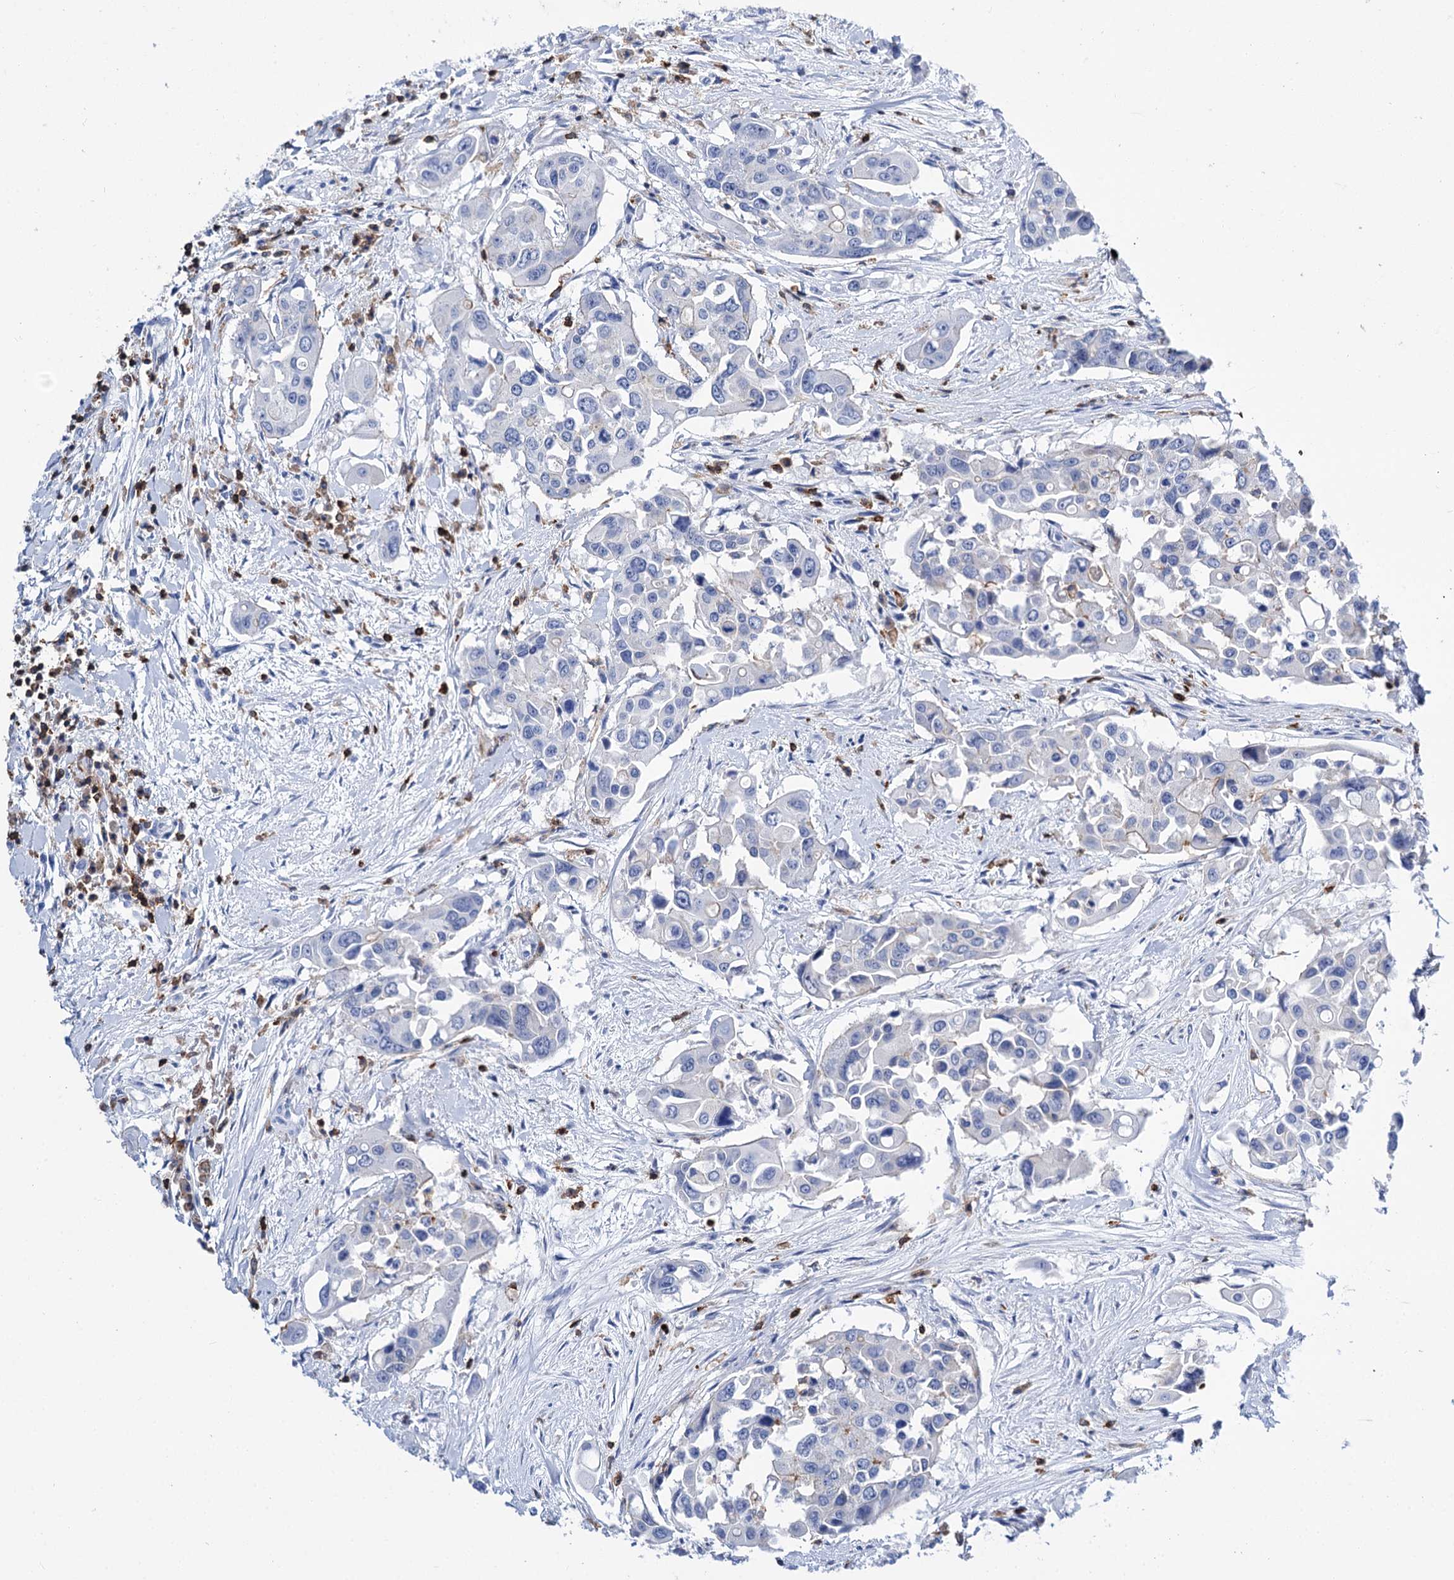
{"staining": {"intensity": "negative", "quantity": "none", "location": "none"}, "tissue": "colorectal cancer", "cell_type": "Tumor cells", "image_type": "cancer", "snomed": [{"axis": "morphology", "description": "Adenocarcinoma, NOS"}, {"axis": "topography", "description": "Colon"}], "caption": "DAB (3,3'-diaminobenzidine) immunohistochemical staining of human colorectal adenocarcinoma reveals no significant expression in tumor cells.", "gene": "DEF6", "patient": {"sex": "male", "age": 77}}